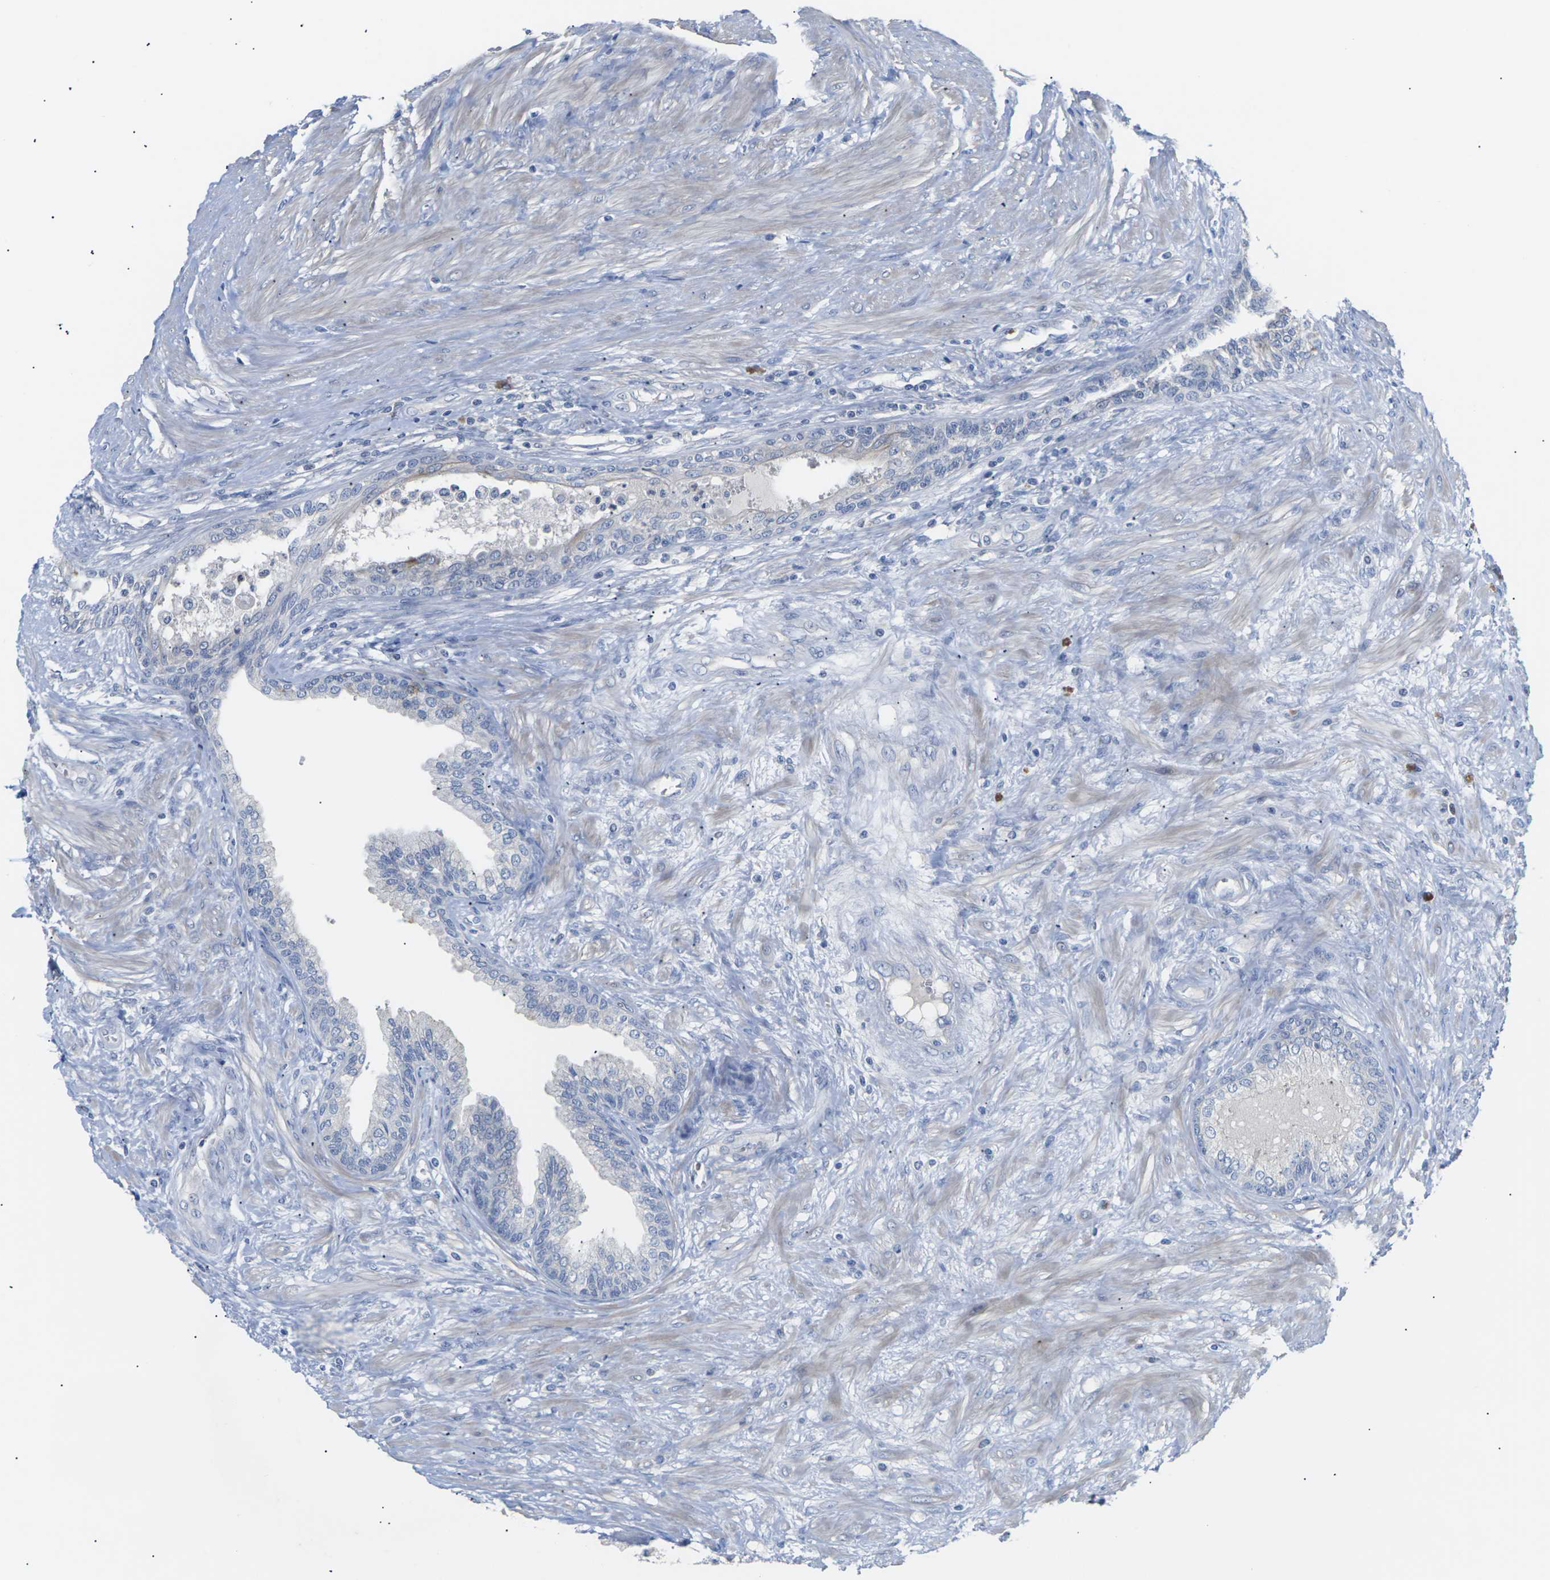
{"staining": {"intensity": "negative", "quantity": "none", "location": "none"}, "tissue": "prostate", "cell_type": "Glandular cells", "image_type": "normal", "snomed": [{"axis": "morphology", "description": "Normal tissue, NOS"}, {"axis": "topography", "description": "Prostate"}], "caption": "An IHC histopathology image of unremarkable prostate is shown. There is no staining in glandular cells of prostate.", "gene": "TMCO4", "patient": {"sex": "male", "age": 76}}